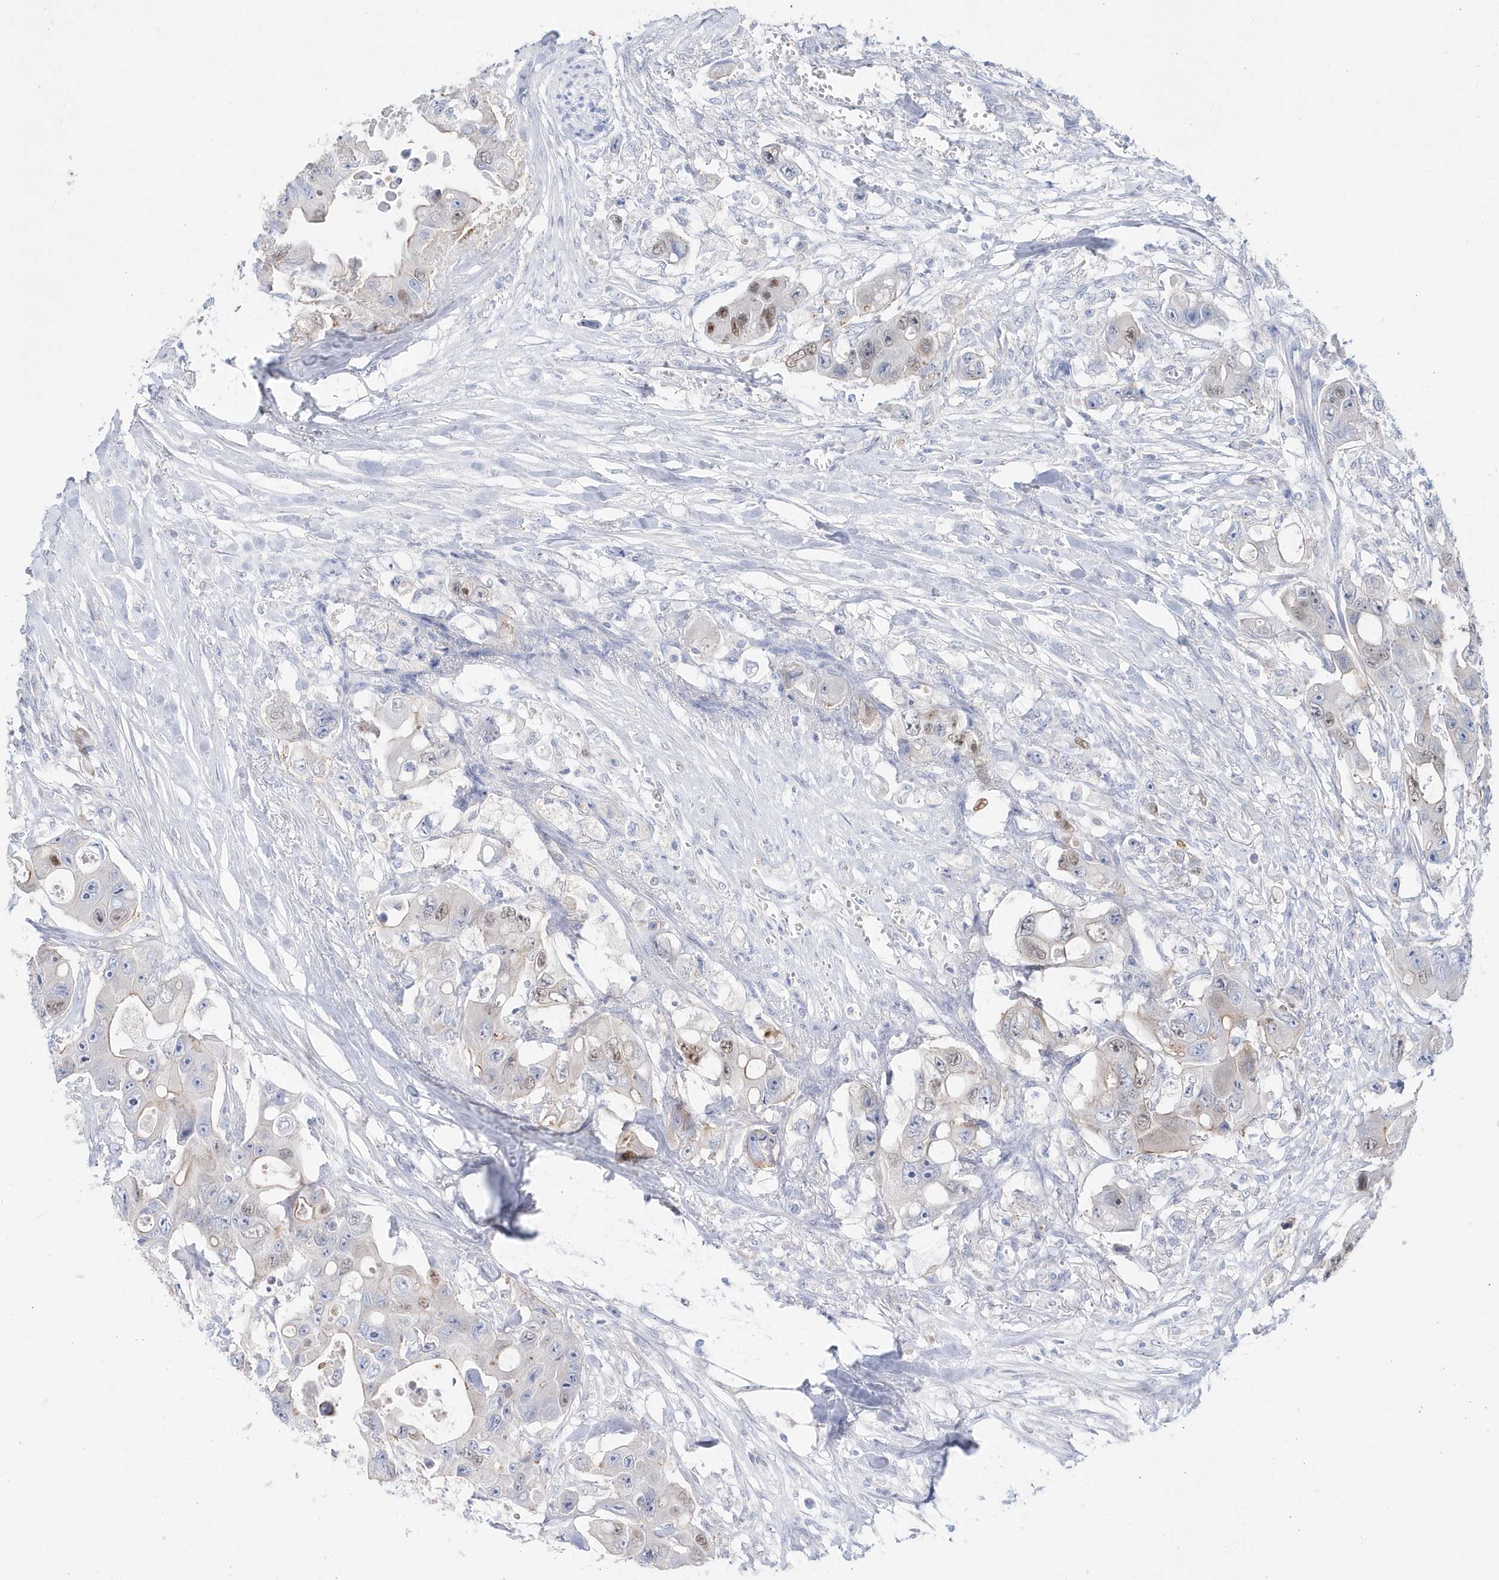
{"staining": {"intensity": "moderate", "quantity": "<25%", "location": "nuclear"}, "tissue": "colorectal cancer", "cell_type": "Tumor cells", "image_type": "cancer", "snomed": [{"axis": "morphology", "description": "Adenocarcinoma, NOS"}, {"axis": "topography", "description": "Colon"}], "caption": "This histopathology image demonstrates adenocarcinoma (colorectal) stained with immunohistochemistry to label a protein in brown. The nuclear of tumor cells show moderate positivity for the protein. Nuclei are counter-stained blue.", "gene": "TMCO6", "patient": {"sex": "female", "age": 46}}